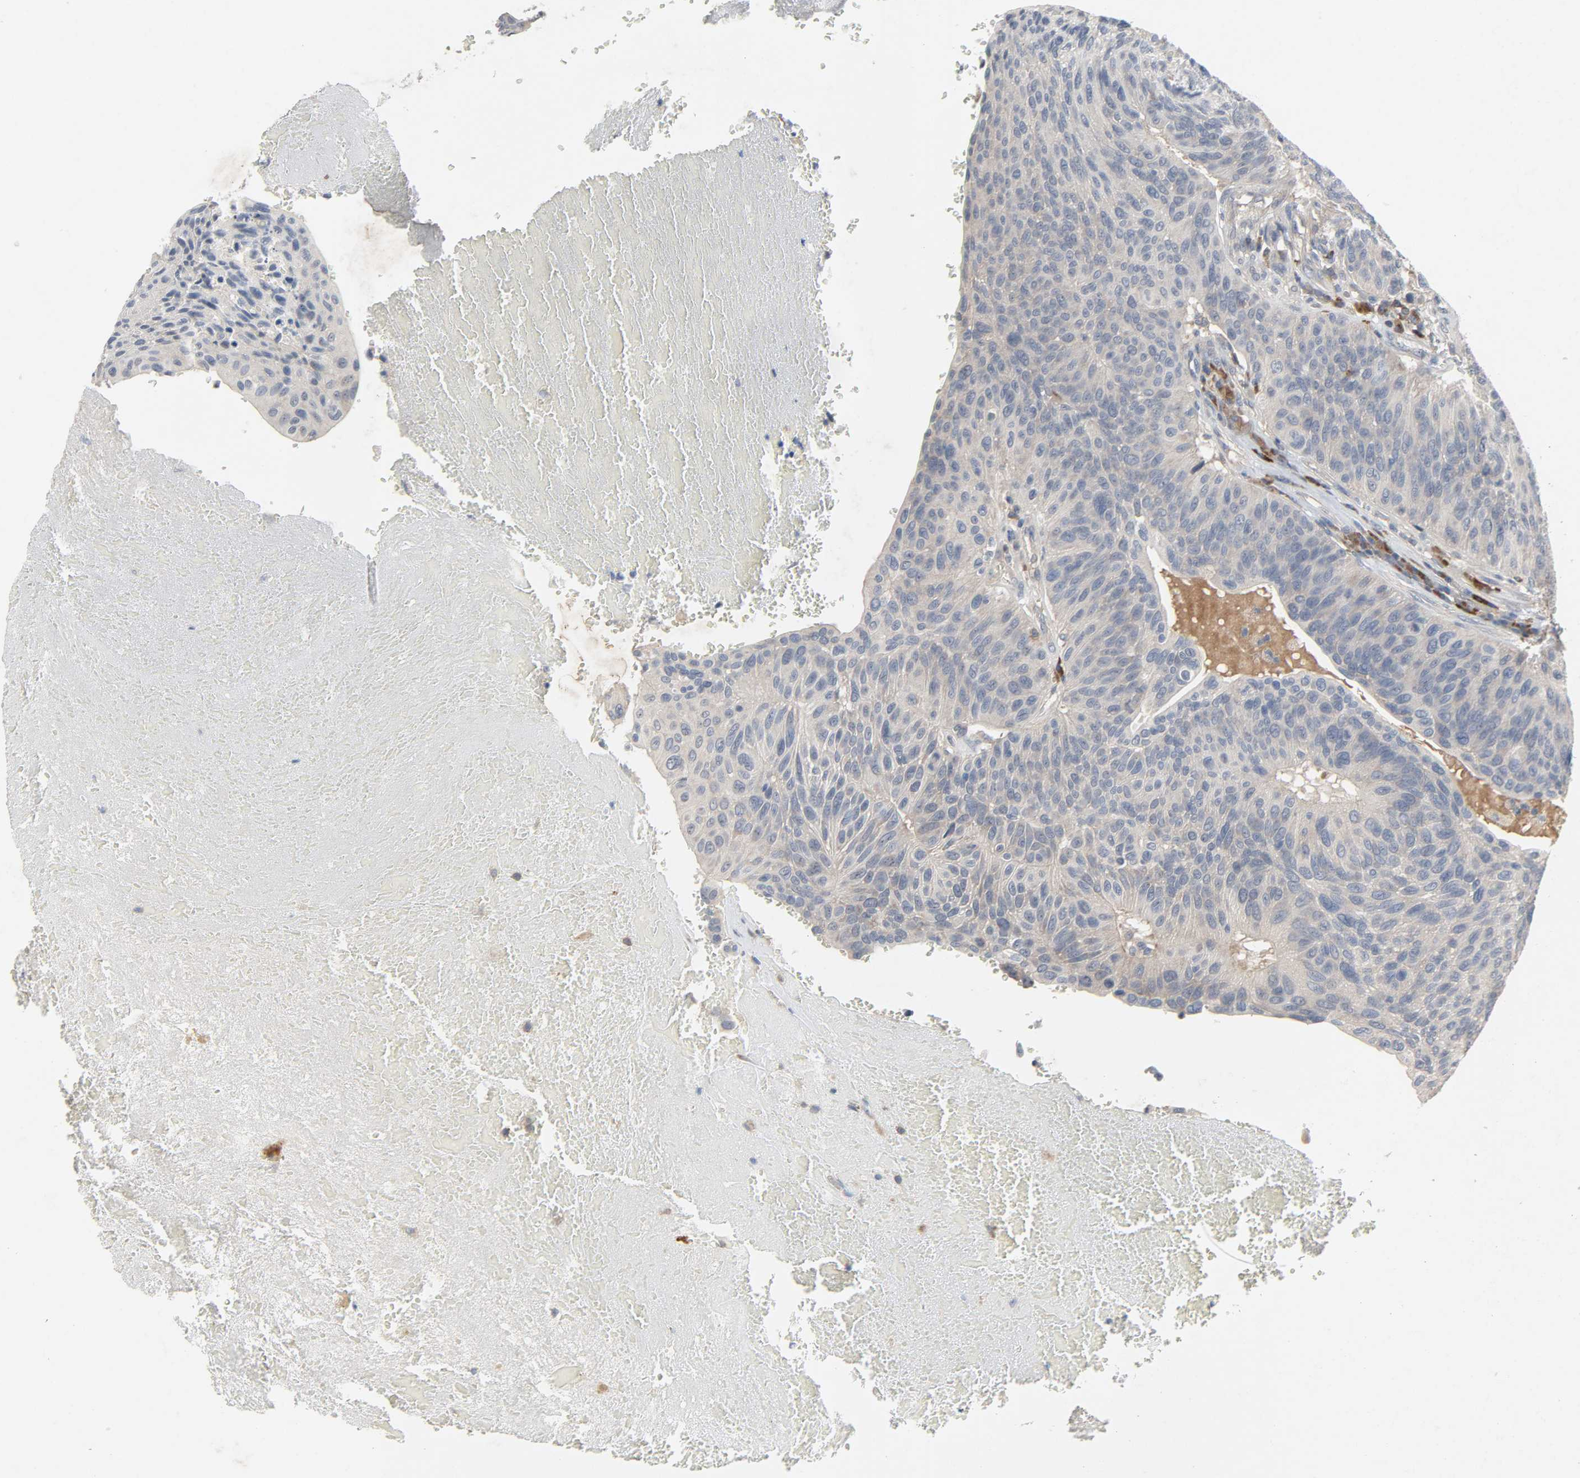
{"staining": {"intensity": "weak", "quantity": "25%-75%", "location": "cytoplasmic/membranous"}, "tissue": "urothelial cancer", "cell_type": "Tumor cells", "image_type": "cancer", "snomed": [{"axis": "morphology", "description": "Urothelial carcinoma, High grade"}, {"axis": "topography", "description": "Urinary bladder"}], "caption": "Urothelial carcinoma (high-grade) stained with a protein marker shows weak staining in tumor cells.", "gene": "CD4", "patient": {"sex": "male", "age": 66}}